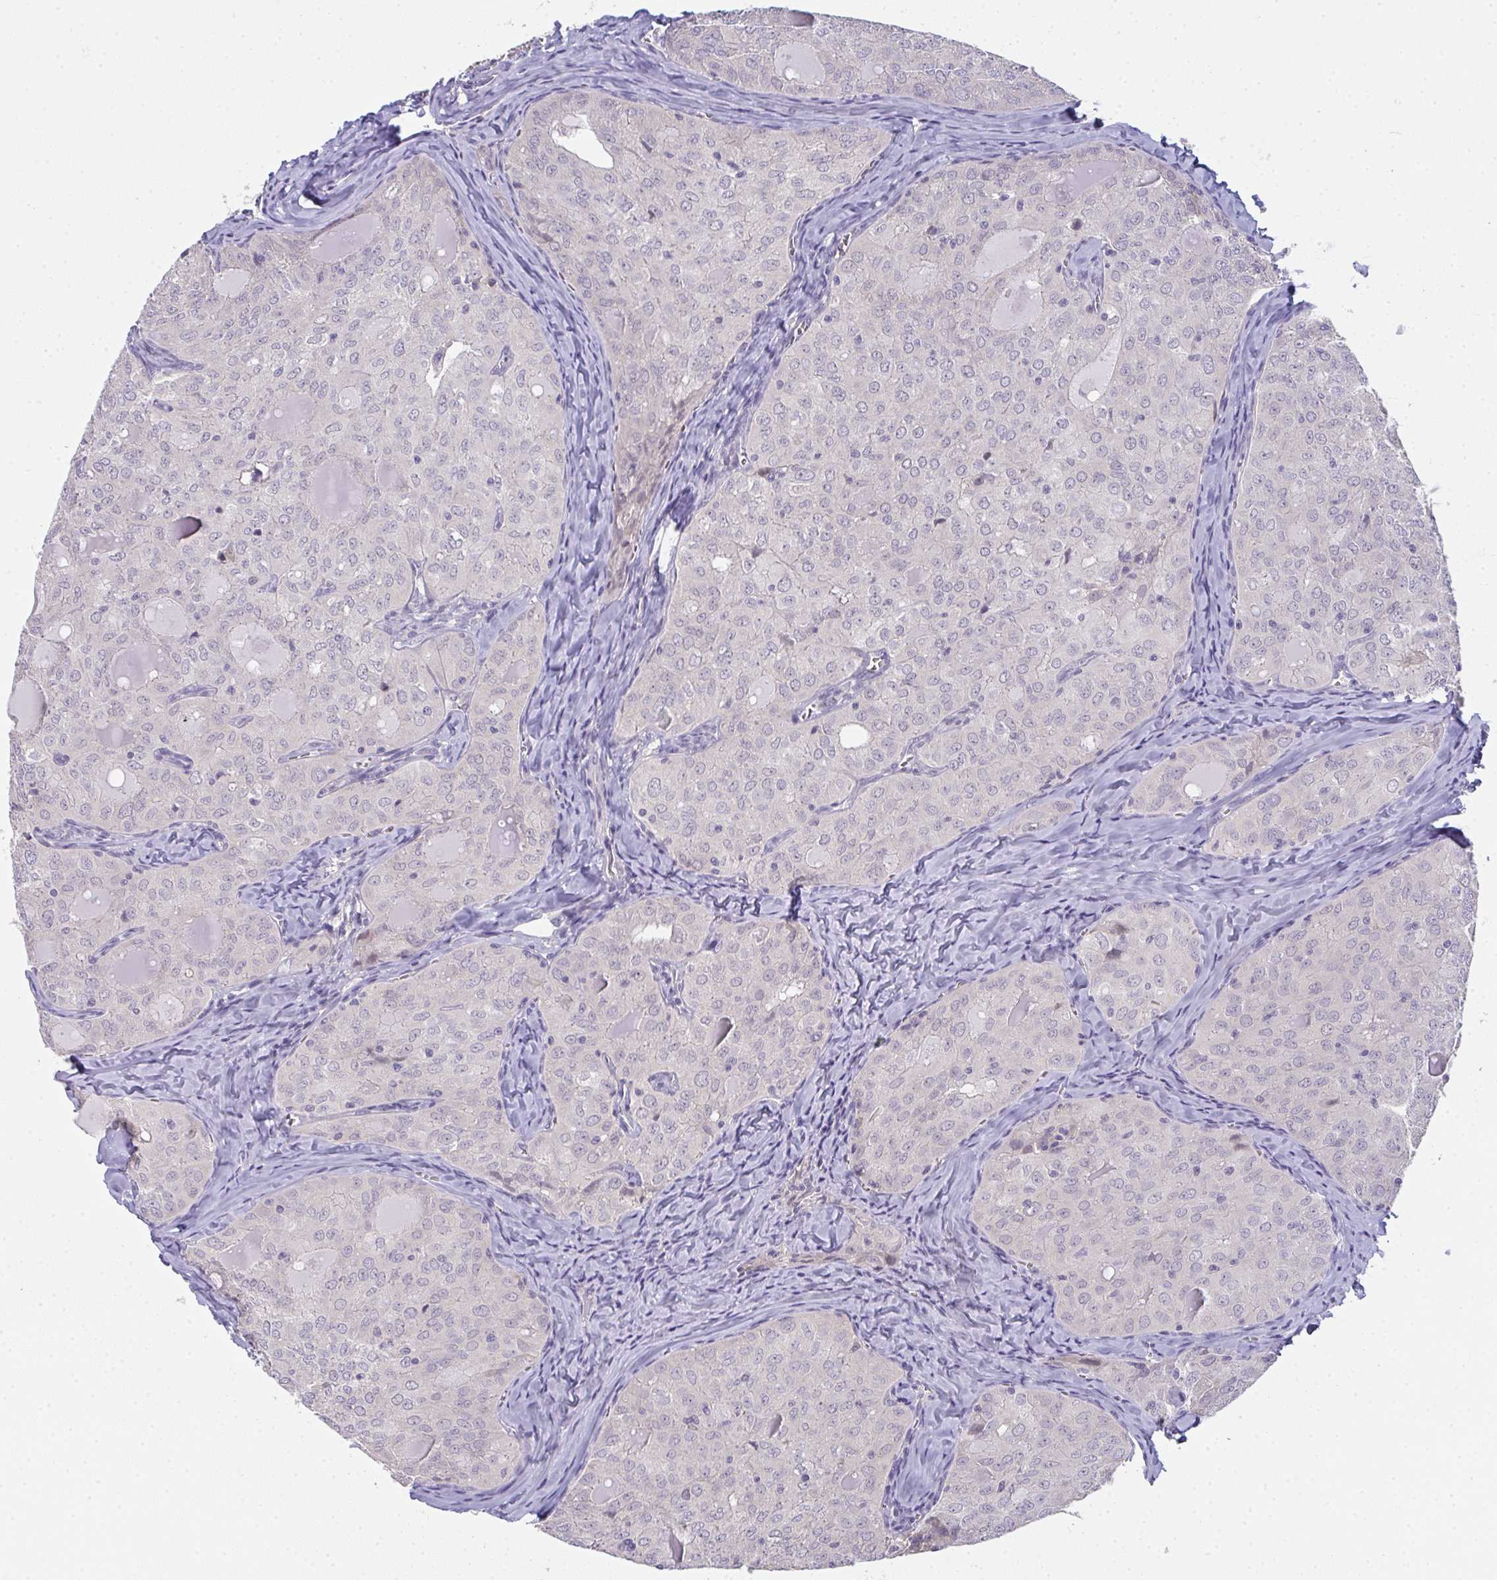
{"staining": {"intensity": "negative", "quantity": "none", "location": "none"}, "tissue": "thyroid cancer", "cell_type": "Tumor cells", "image_type": "cancer", "snomed": [{"axis": "morphology", "description": "Follicular adenoma carcinoma, NOS"}, {"axis": "topography", "description": "Thyroid gland"}], "caption": "DAB immunohistochemical staining of thyroid cancer demonstrates no significant expression in tumor cells.", "gene": "RIOK1", "patient": {"sex": "male", "age": 75}}